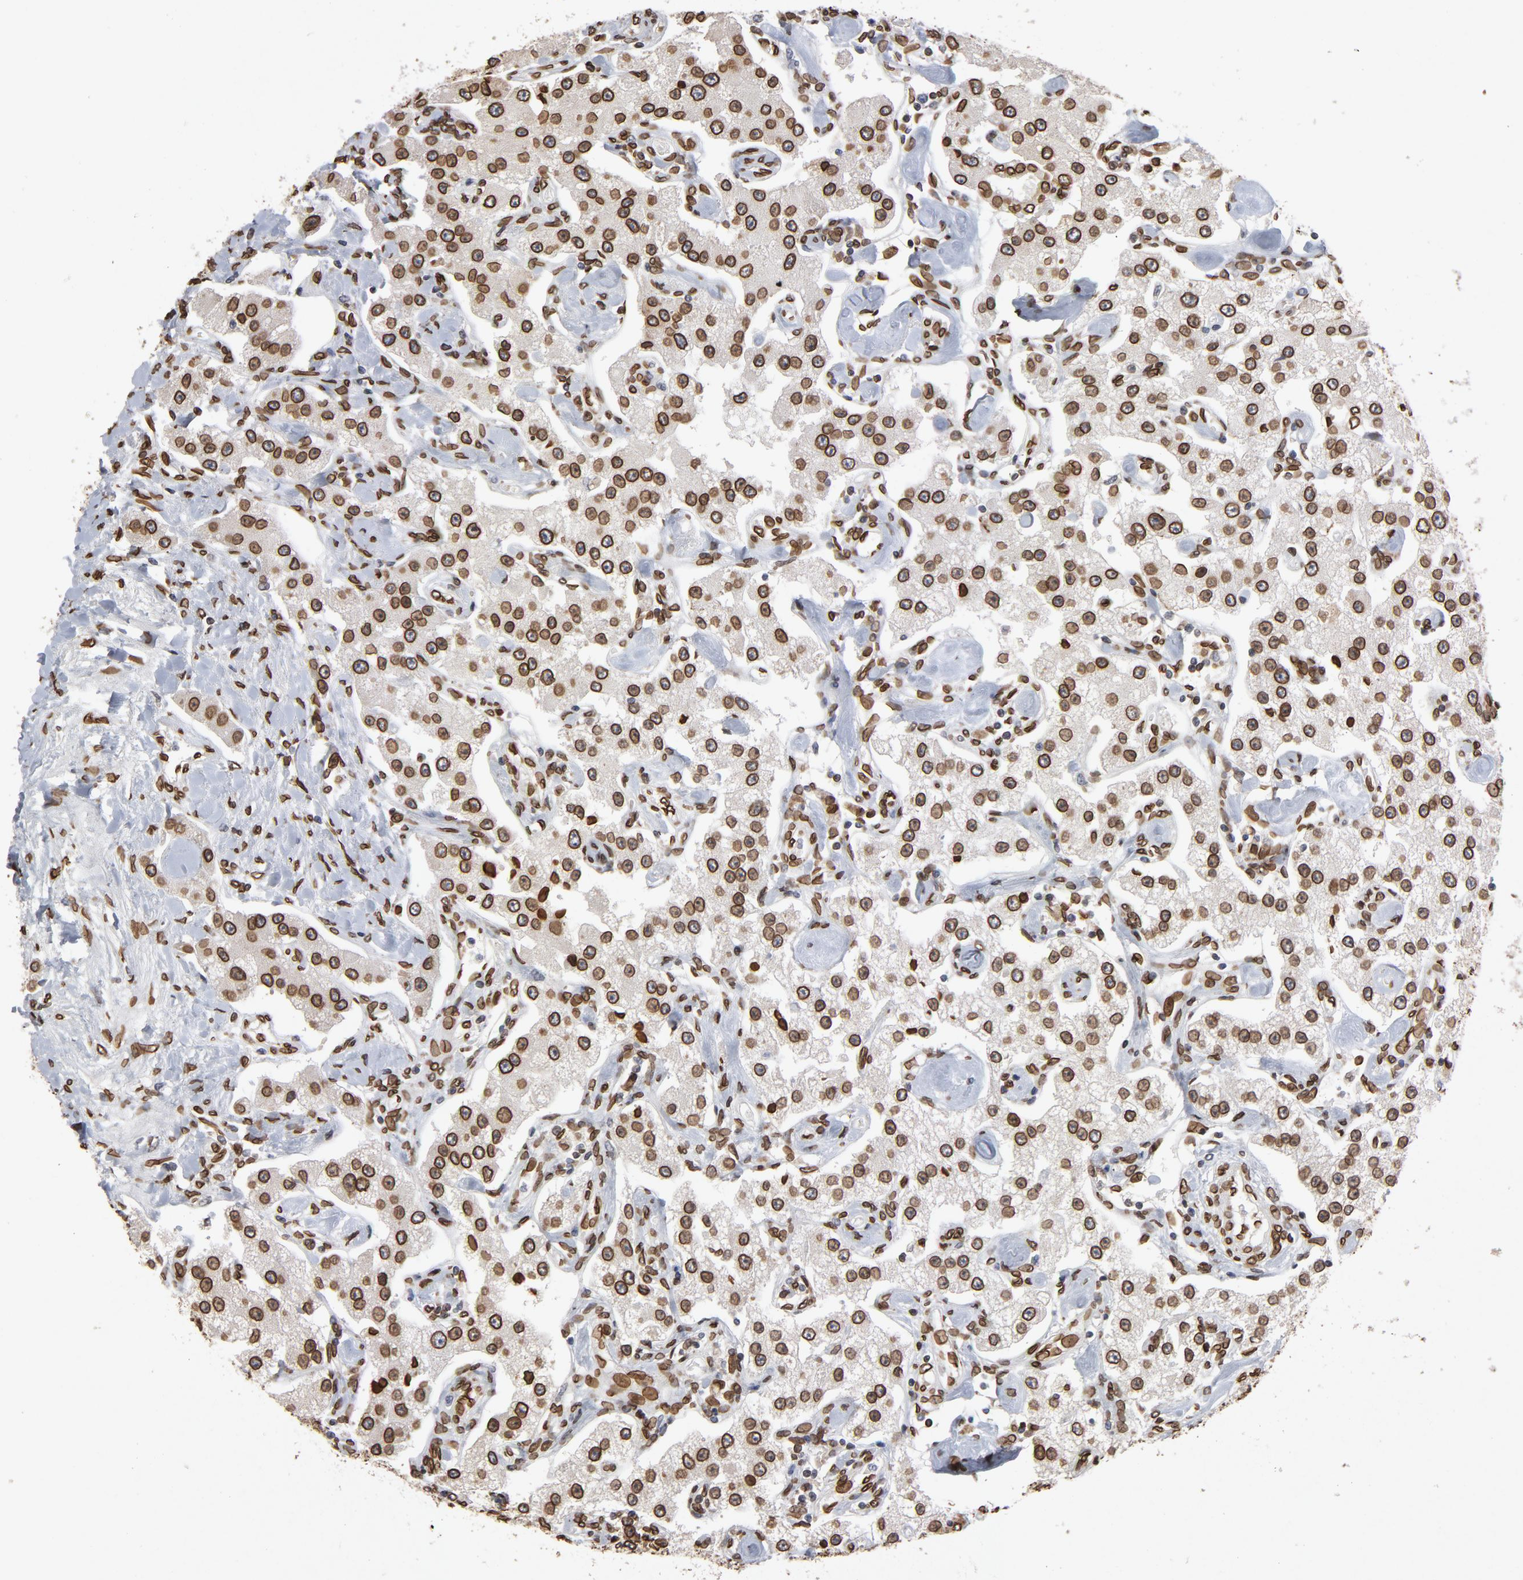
{"staining": {"intensity": "strong", "quantity": ">75%", "location": "cytoplasmic/membranous,nuclear"}, "tissue": "carcinoid", "cell_type": "Tumor cells", "image_type": "cancer", "snomed": [{"axis": "morphology", "description": "Carcinoid, malignant, NOS"}, {"axis": "topography", "description": "Pancreas"}], "caption": "Carcinoid (malignant) was stained to show a protein in brown. There is high levels of strong cytoplasmic/membranous and nuclear positivity in about >75% of tumor cells.", "gene": "LMNA", "patient": {"sex": "male", "age": 41}}